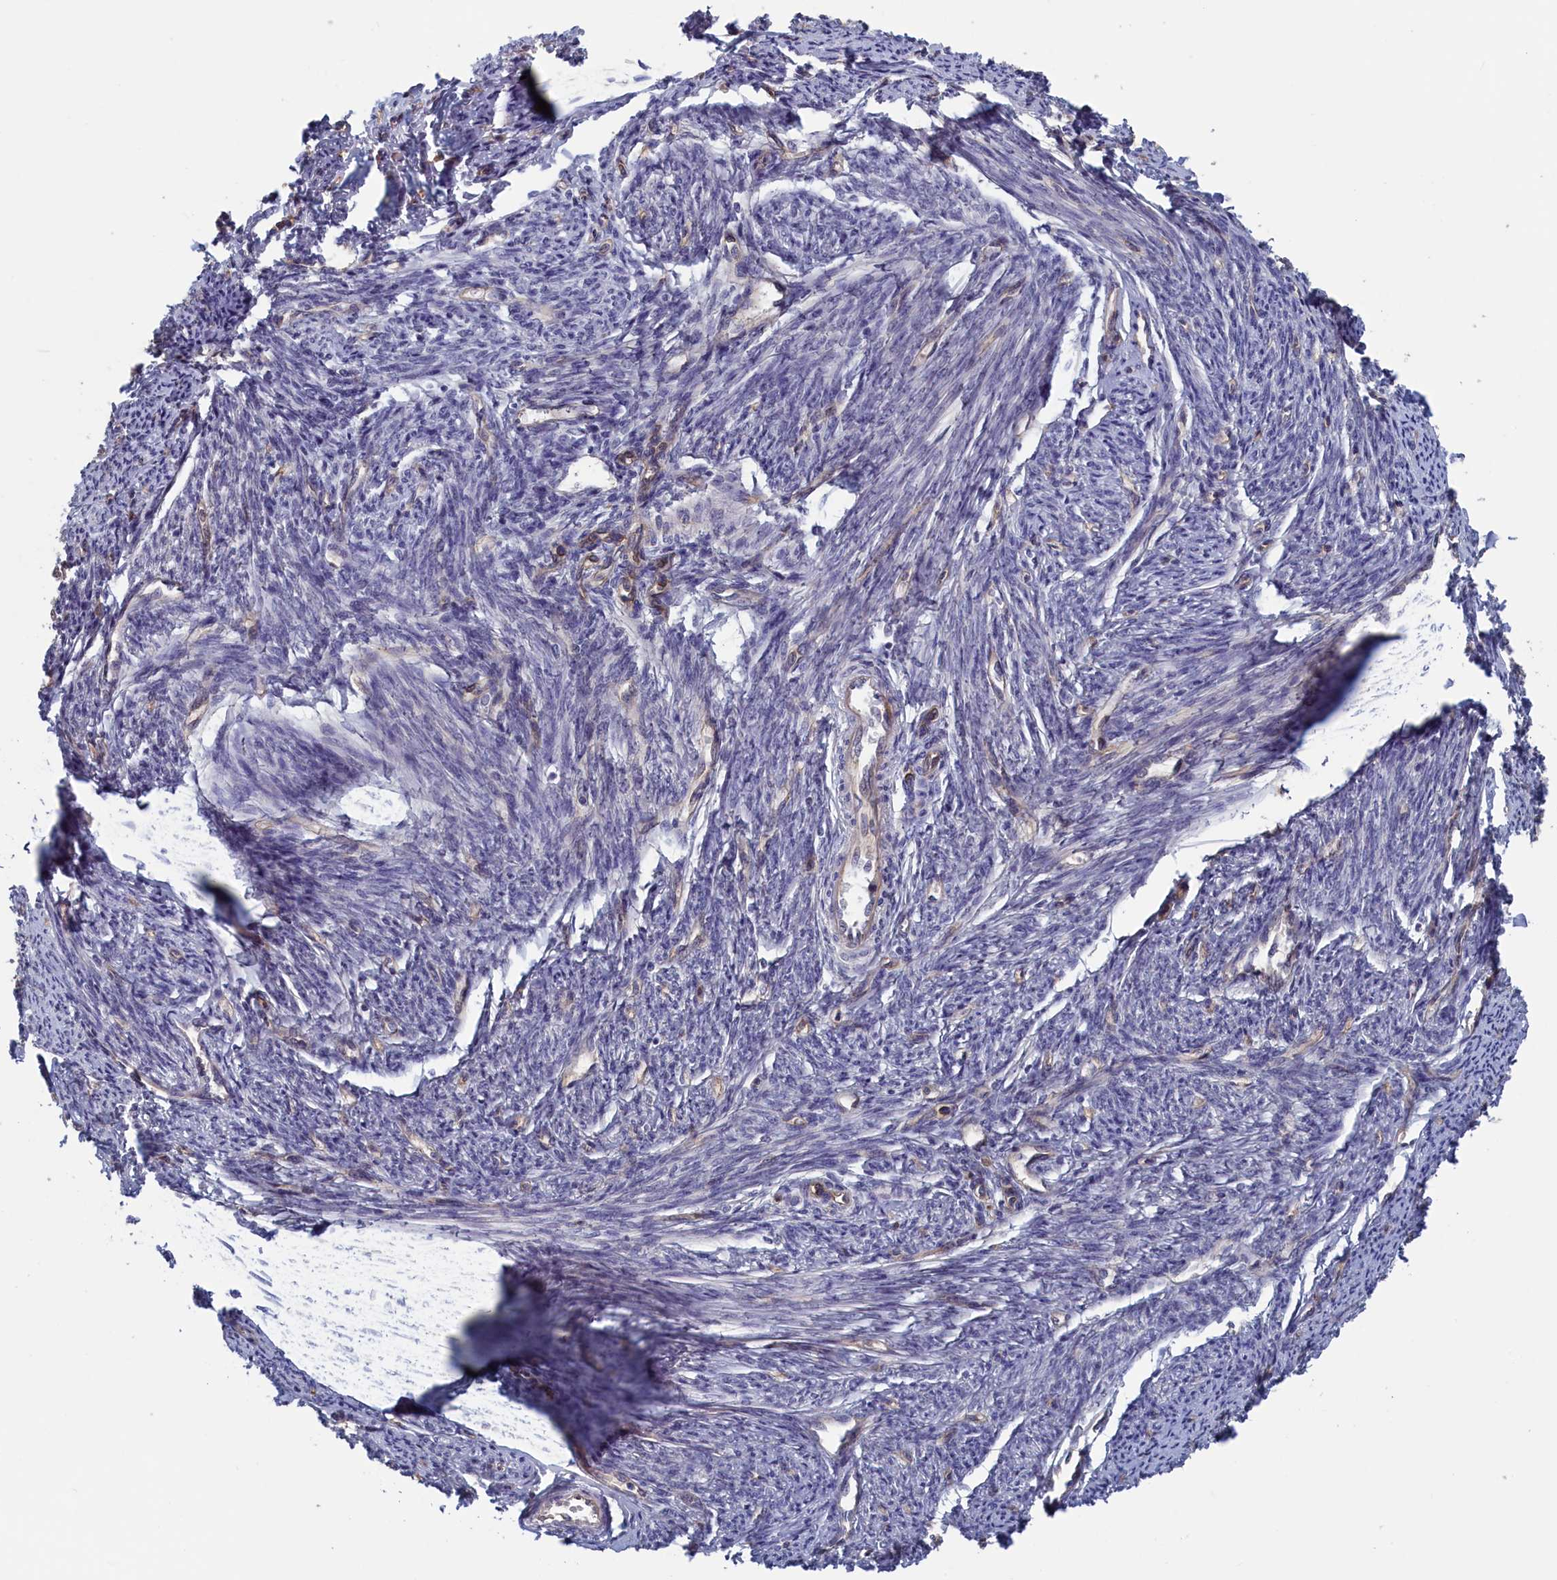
{"staining": {"intensity": "weak", "quantity": "<25%", "location": "cytoplasmic/membranous"}, "tissue": "smooth muscle", "cell_type": "Smooth muscle cells", "image_type": "normal", "snomed": [{"axis": "morphology", "description": "Normal tissue, NOS"}, {"axis": "topography", "description": "Smooth muscle"}, {"axis": "topography", "description": "Uterus"}], "caption": "Smooth muscle cells are negative for protein expression in unremarkable human smooth muscle. Brightfield microscopy of immunohistochemistry stained with DAB (brown) and hematoxylin (blue), captured at high magnification.", "gene": "PLP2", "patient": {"sex": "female", "age": 59}}